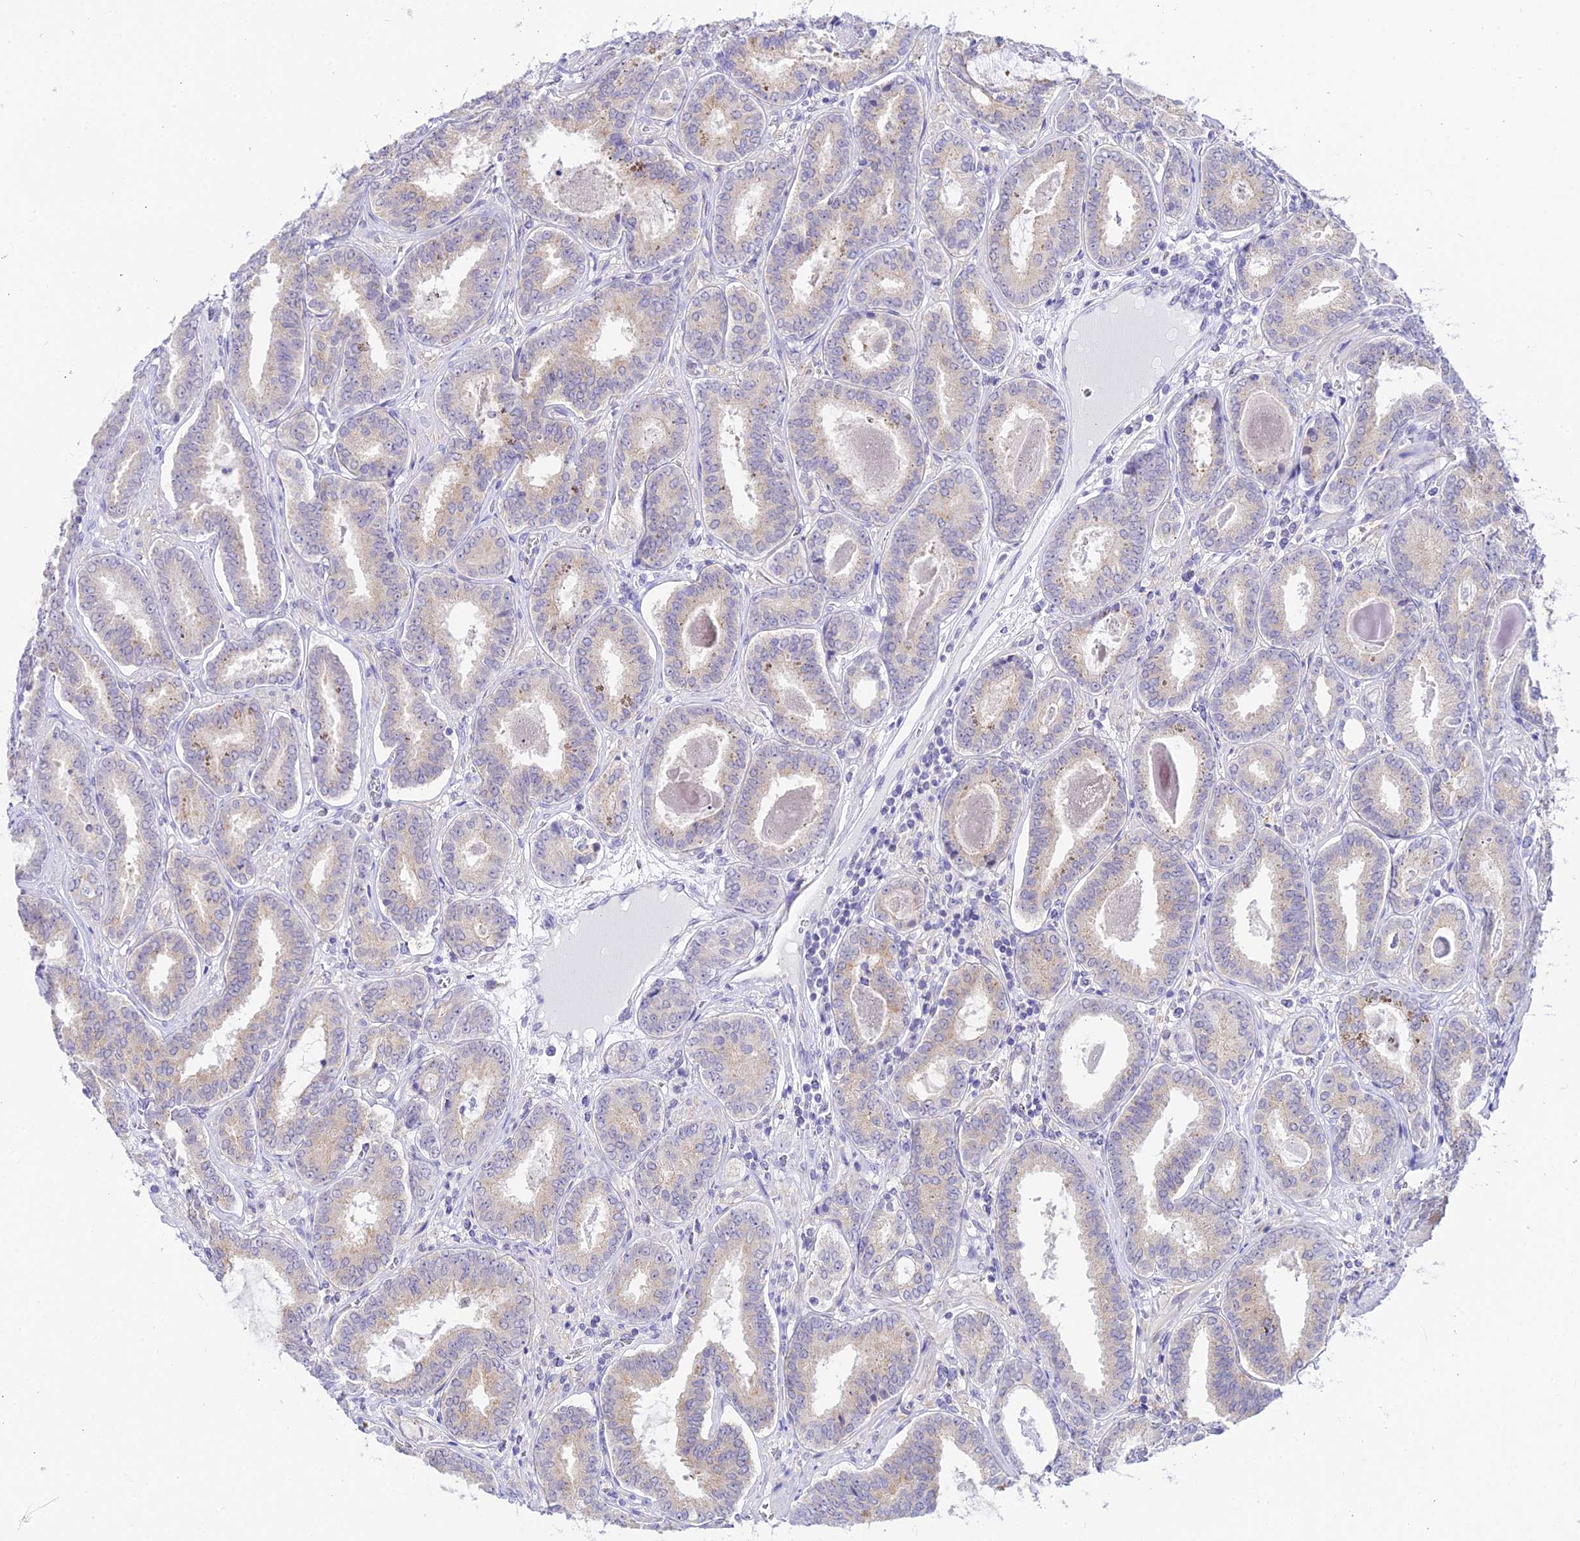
{"staining": {"intensity": "negative", "quantity": "none", "location": "none"}, "tissue": "prostate cancer", "cell_type": "Tumor cells", "image_type": "cancer", "snomed": [{"axis": "morphology", "description": "Adenocarcinoma, High grade"}, {"axis": "topography", "description": "Prostate"}], "caption": "IHC of human prostate cancer shows no staining in tumor cells.", "gene": "ATG16L2", "patient": {"sex": "male", "age": 72}}